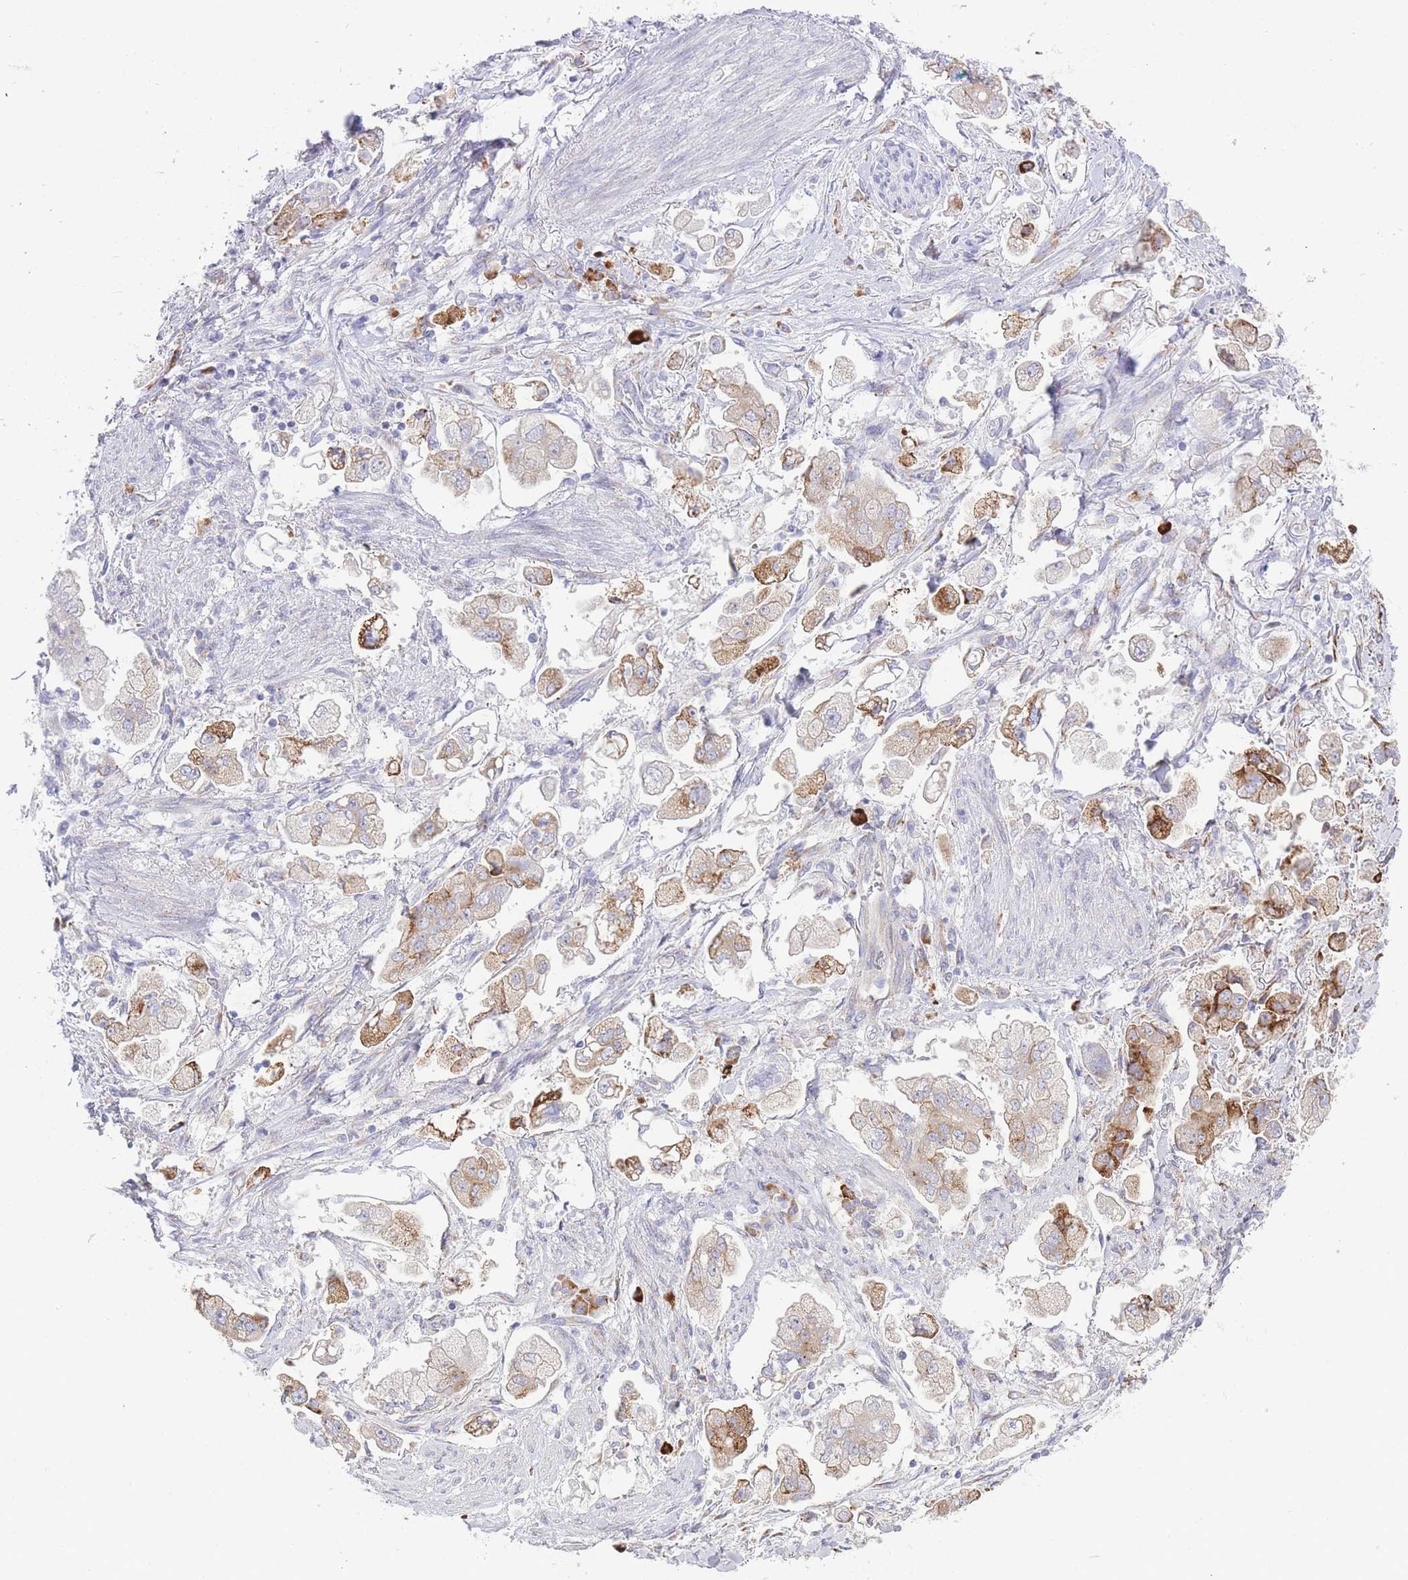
{"staining": {"intensity": "moderate", "quantity": ">75%", "location": "cytoplasmic/membranous"}, "tissue": "stomach cancer", "cell_type": "Tumor cells", "image_type": "cancer", "snomed": [{"axis": "morphology", "description": "Adenocarcinoma, NOS"}, {"axis": "topography", "description": "Stomach"}], "caption": "Adenocarcinoma (stomach) stained with IHC exhibits moderate cytoplasmic/membranous positivity in about >75% of tumor cells. The protein is stained brown, and the nuclei are stained in blue (DAB (3,3'-diaminobenzidine) IHC with brightfield microscopy, high magnification).", "gene": "ZNF510", "patient": {"sex": "male", "age": 62}}